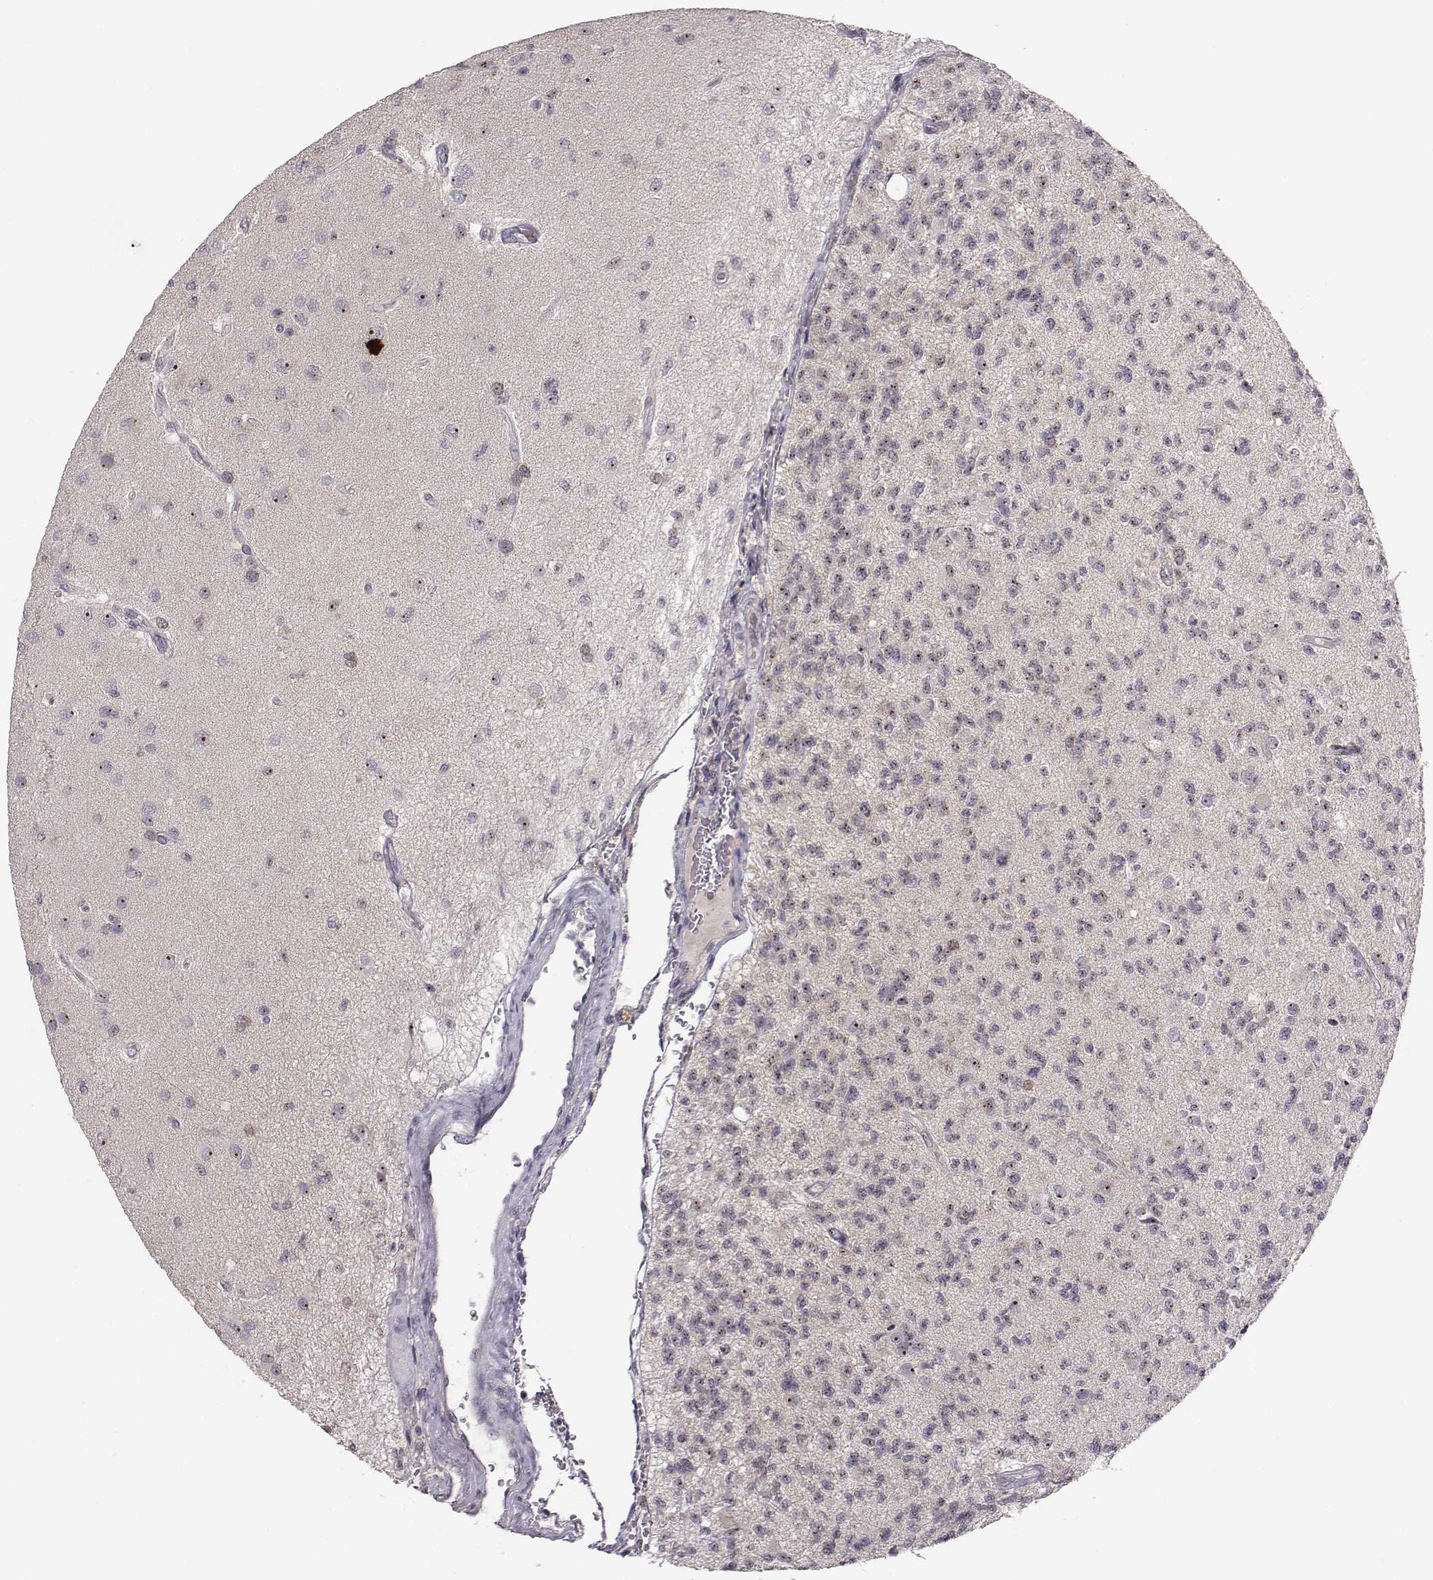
{"staining": {"intensity": "moderate", "quantity": "25%-75%", "location": "nuclear"}, "tissue": "glioma", "cell_type": "Tumor cells", "image_type": "cancer", "snomed": [{"axis": "morphology", "description": "Glioma, malignant, High grade"}, {"axis": "topography", "description": "Brain"}], "caption": "Human glioma stained with a protein marker displays moderate staining in tumor cells.", "gene": "NIFK", "patient": {"sex": "male", "age": 56}}